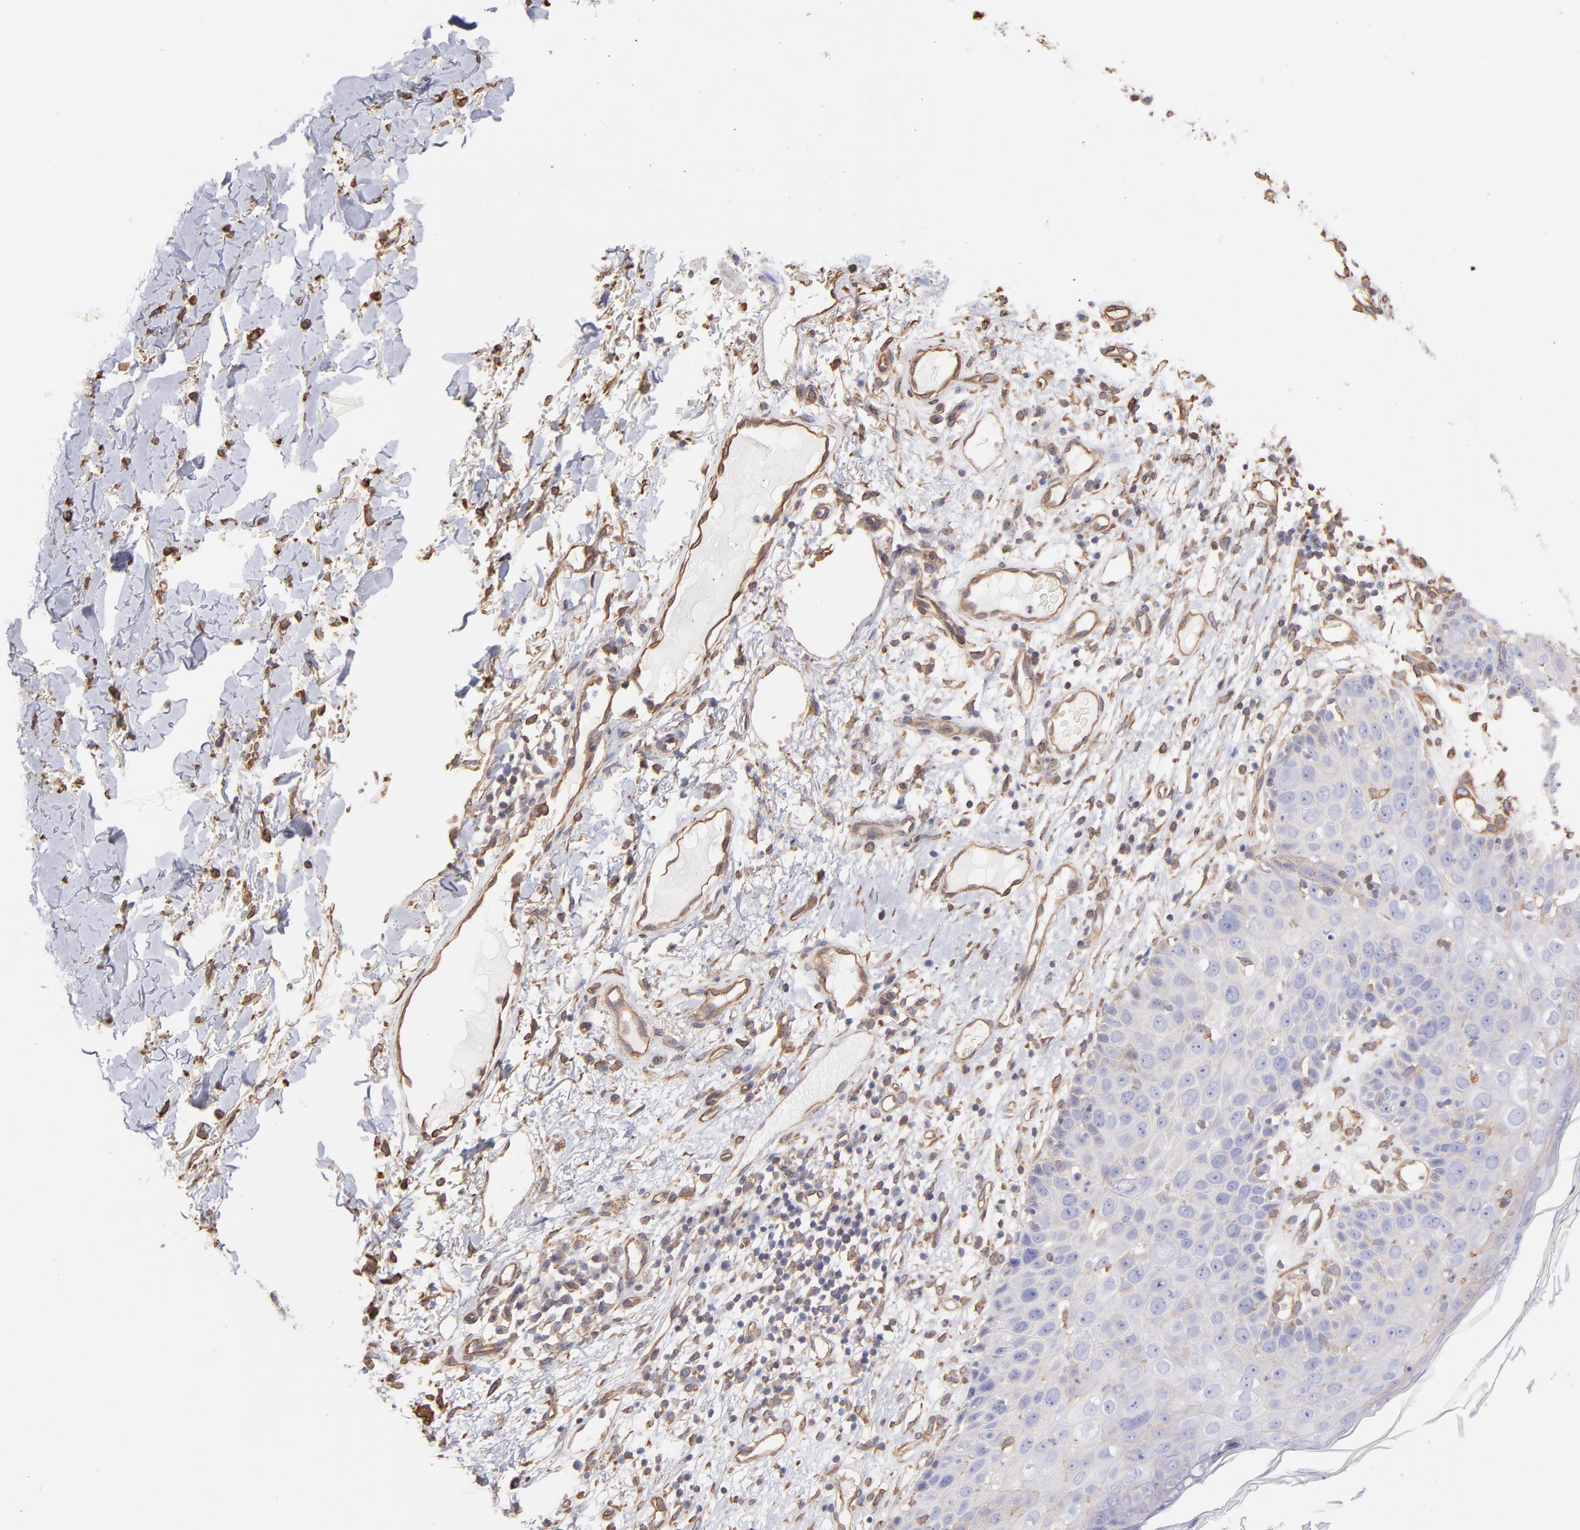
{"staining": {"intensity": "weak", "quantity": "25%-75%", "location": "cytoplasmic/membranous"}, "tissue": "skin cancer", "cell_type": "Tumor cells", "image_type": "cancer", "snomed": [{"axis": "morphology", "description": "Squamous cell carcinoma, NOS"}, {"axis": "topography", "description": "Skin"}], "caption": "Skin squamous cell carcinoma stained with immunohistochemistry (IHC) shows weak cytoplasmic/membranous expression in about 25%-75% of tumor cells.", "gene": "PLEC", "patient": {"sex": "male", "age": 87}}